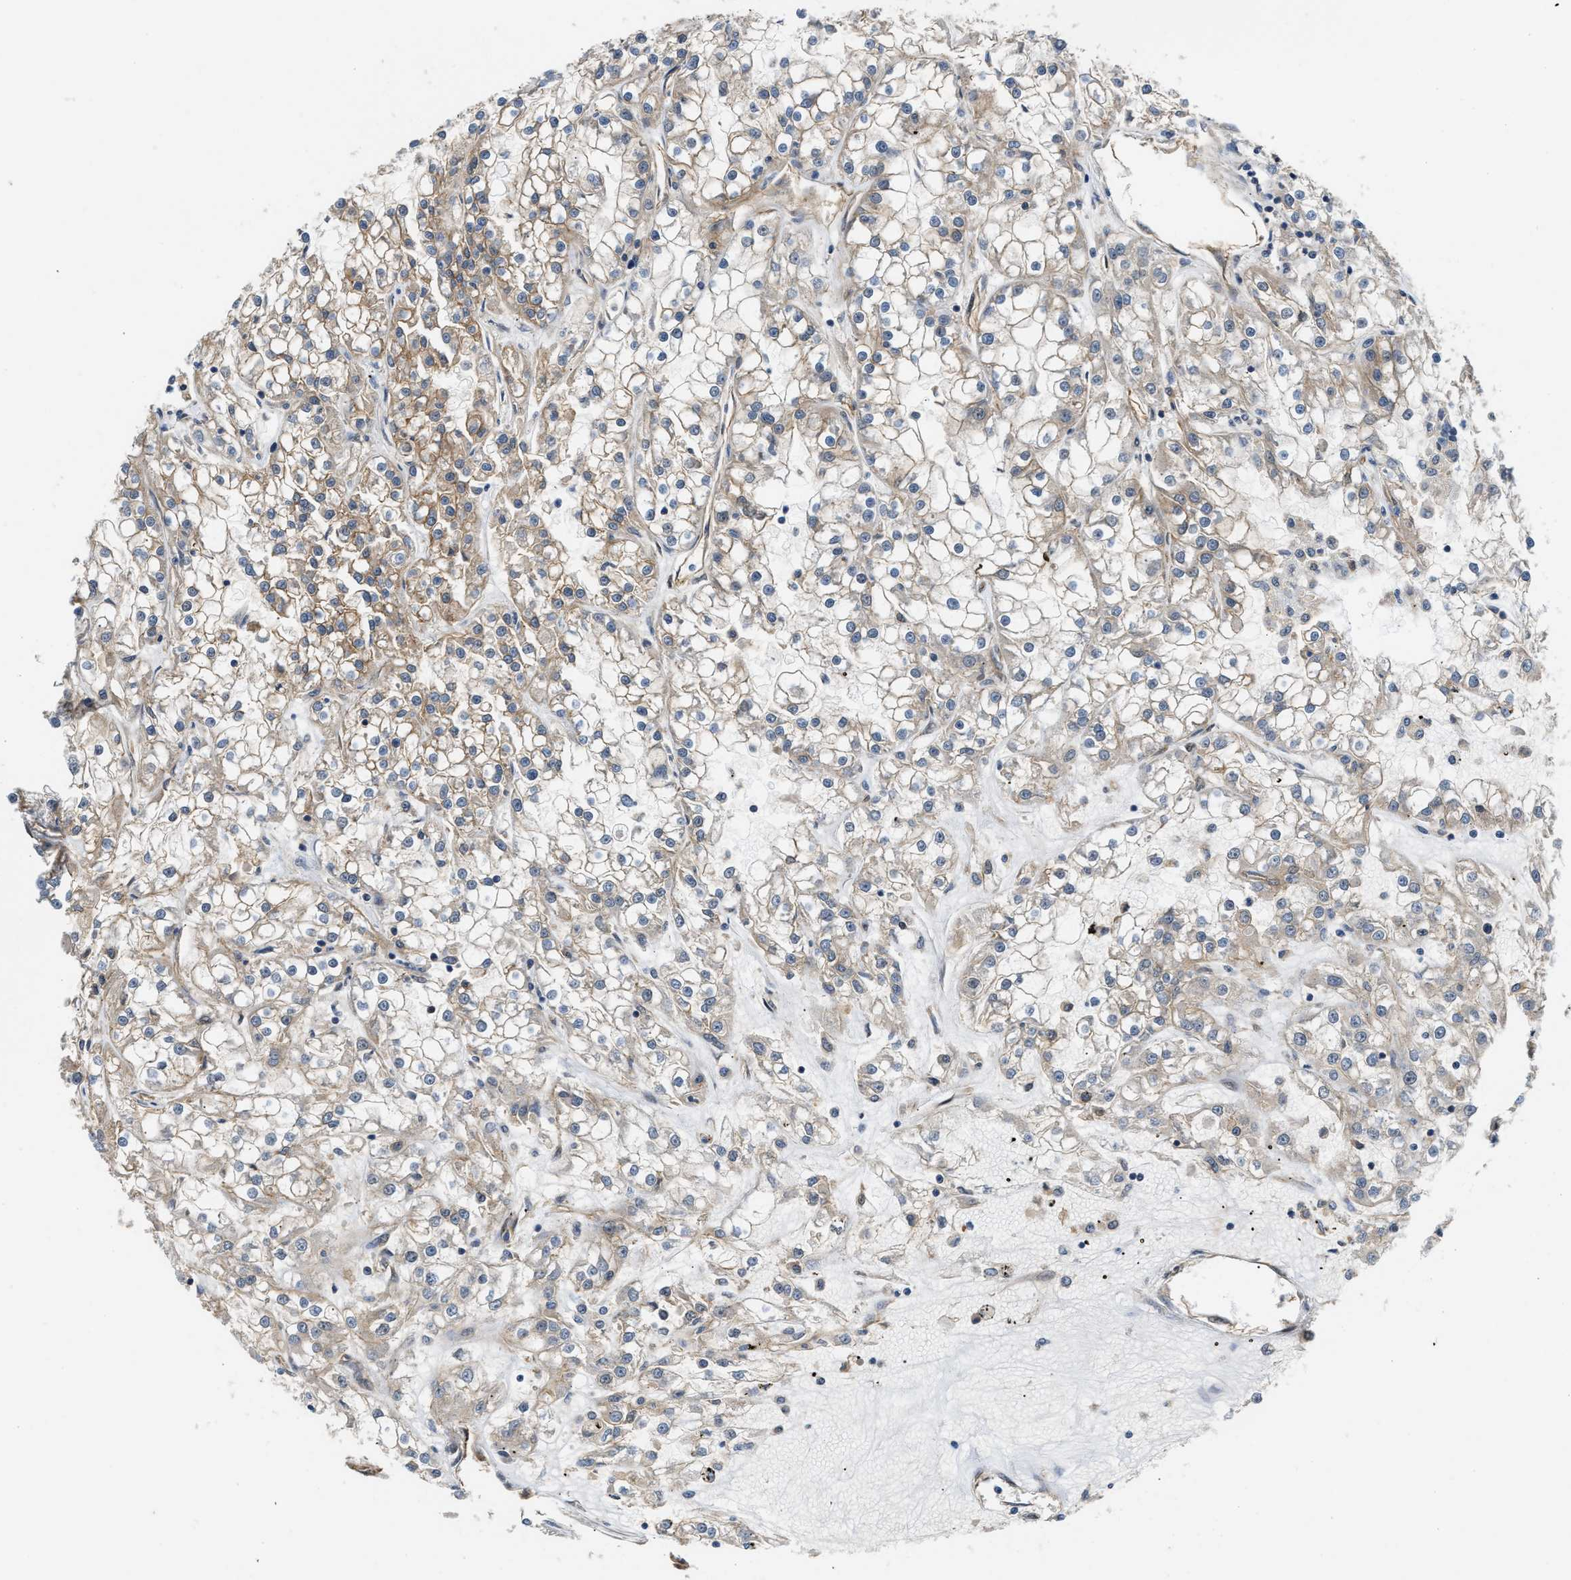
{"staining": {"intensity": "moderate", "quantity": "<25%", "location": "cytoplasmic/membranous"}, "tissue": "renal cancer", "cell_type": "Tumor cells", "image_type": "cancer", "snomed": [{"axis": "morphology", "description": "Adenocarcinoma, NOS"}, {"axis": "topography", "description": "Kidney"}], "caption": "This histopathology image demonstrates renal adenocarcinoma stained with IHC to label a protein in brown. The cytoplasmic/membranous of tumor cells show moderate positivity for the protein. Nuclei are counter-stained blue.", "gene": "COPS2", "patient": {"sex": "female", "age": 52}}